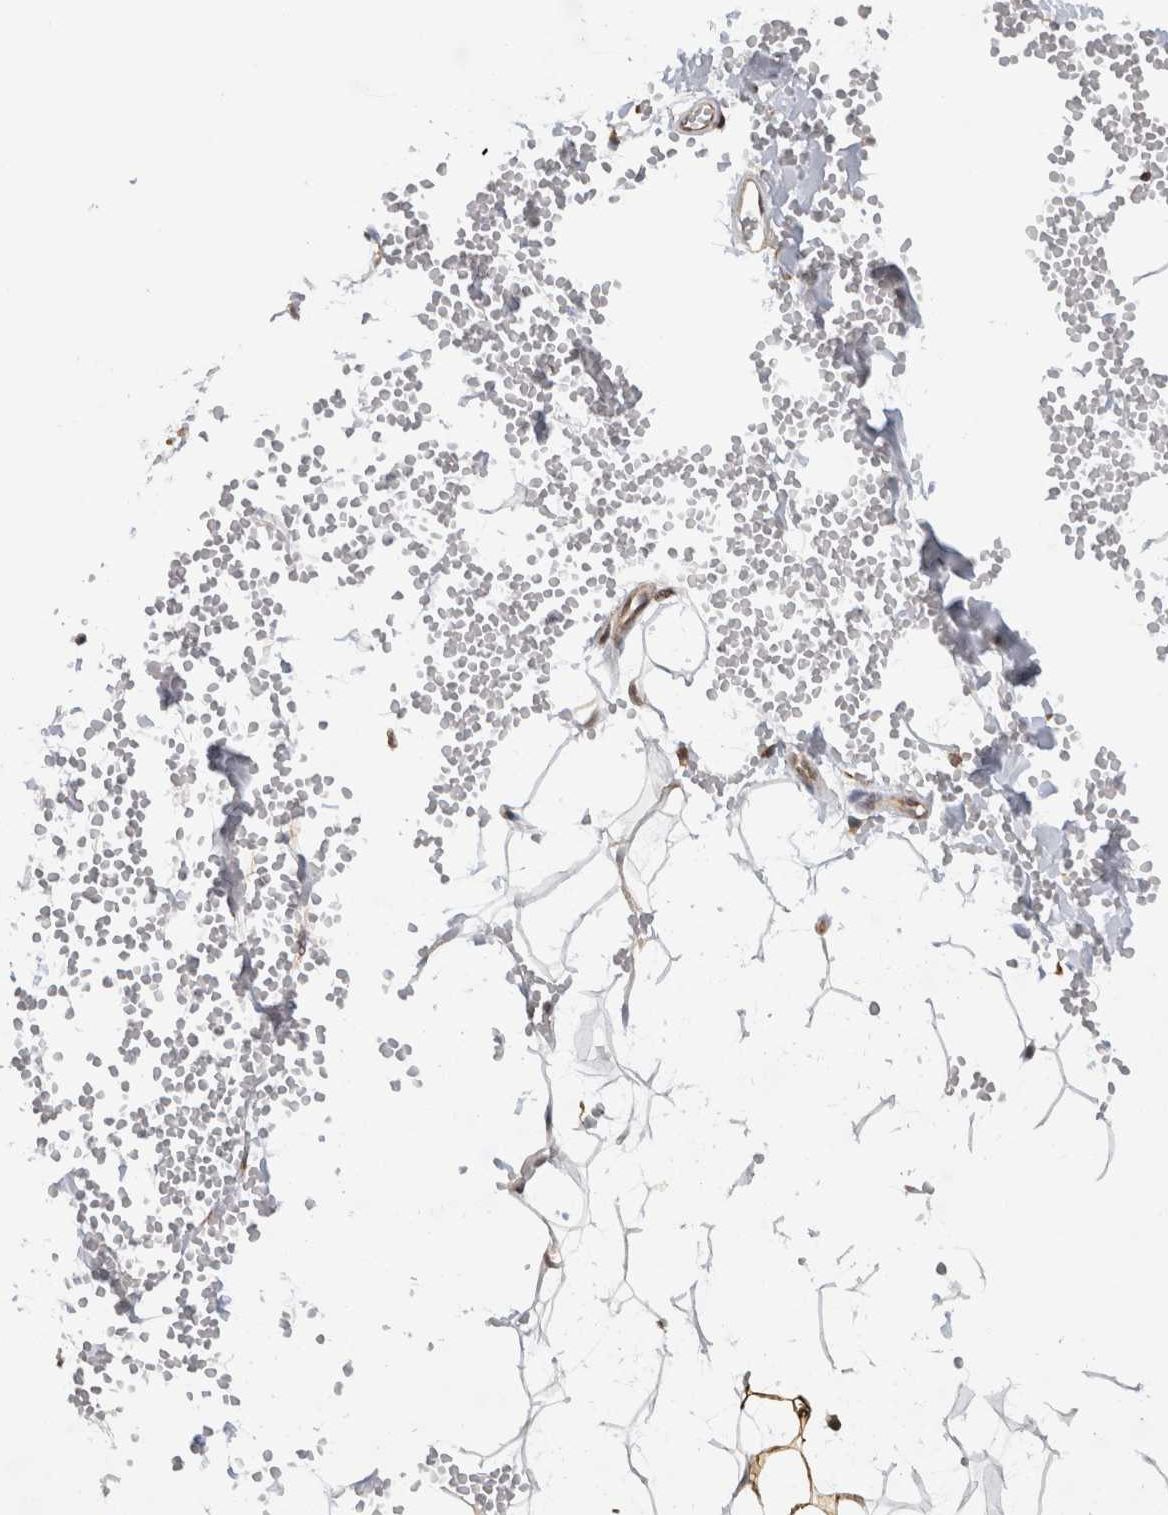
{"staining": {"intensity": "strong", "quantity": ">75%", "location": "cytoplasmic/membranous"}, "tissue": "adipose tissue", "cell_type": "Adipocytes", "image_type": "normal", "snomed": [{"axis": "morphology", "description": "Normal tissue, NOS"}, {"axis": "topography", "description": "Breast"}], "caption": "About >75% of adipocytes in benign adipose tissue display strong cytoplasmic/membranous protein positivity as visualized by brown immunohistochemical staining.", "gene": "MS4A7", "patient": {"sex": "female", "age": 23}}